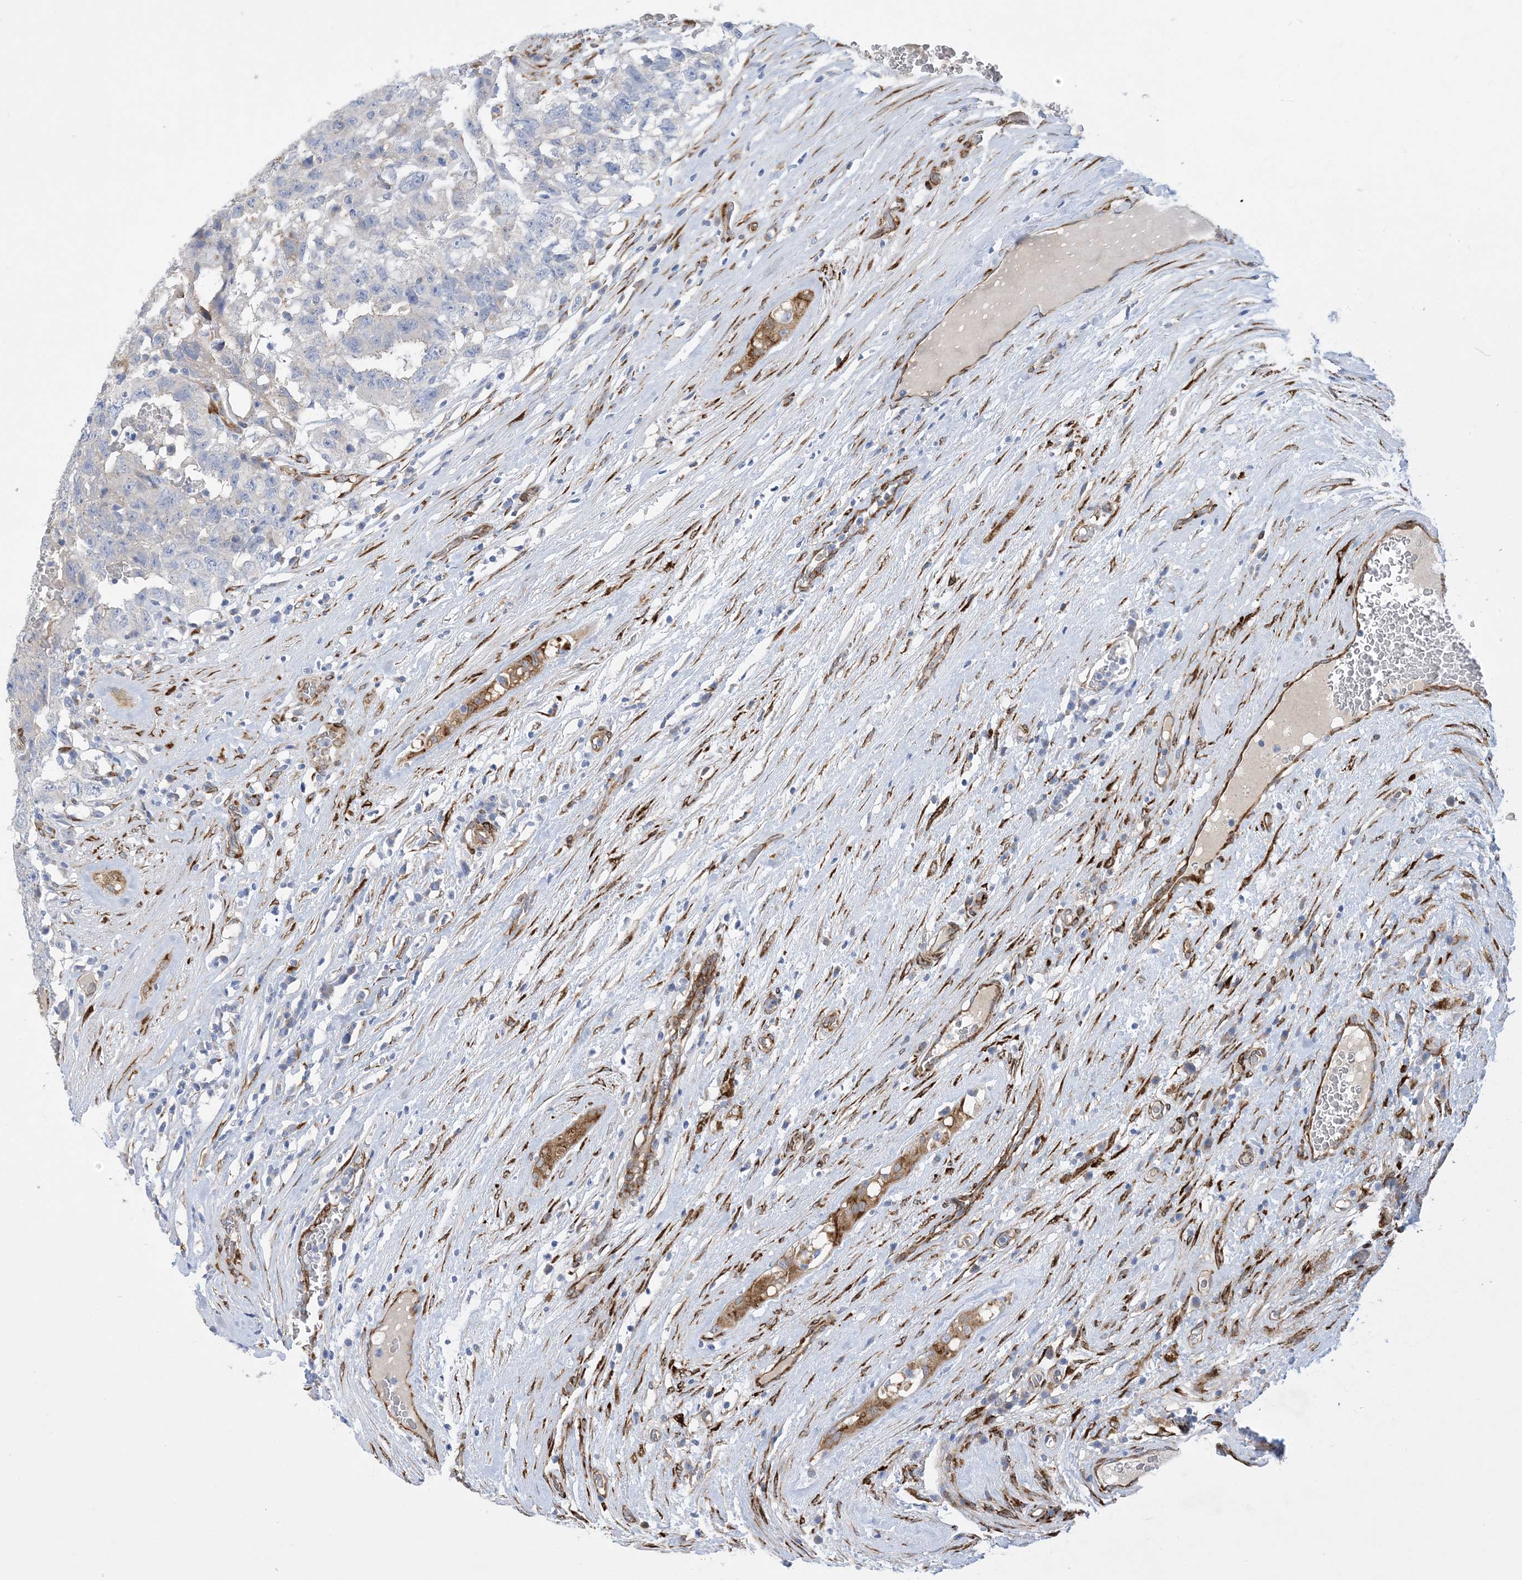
{"staining": {"intensity": "negative", "quantity": "none", "location": "none"}, "tissue": "testis cancer", "cell_type": "Tumor cells", "image_type": "cancer", "snomed": [{"axis": "morphology", "description": "Carcinoma, Embryonal, NOS"}, {"axis": "topography", "description": "Testis"}], "caption": "The photomicrograph exhibits no significant staining in tumor cells of testis cancer (embryonal carcinoma).", "gene": "RBMS3", "patient": {"sex": "male", "age": 26}}